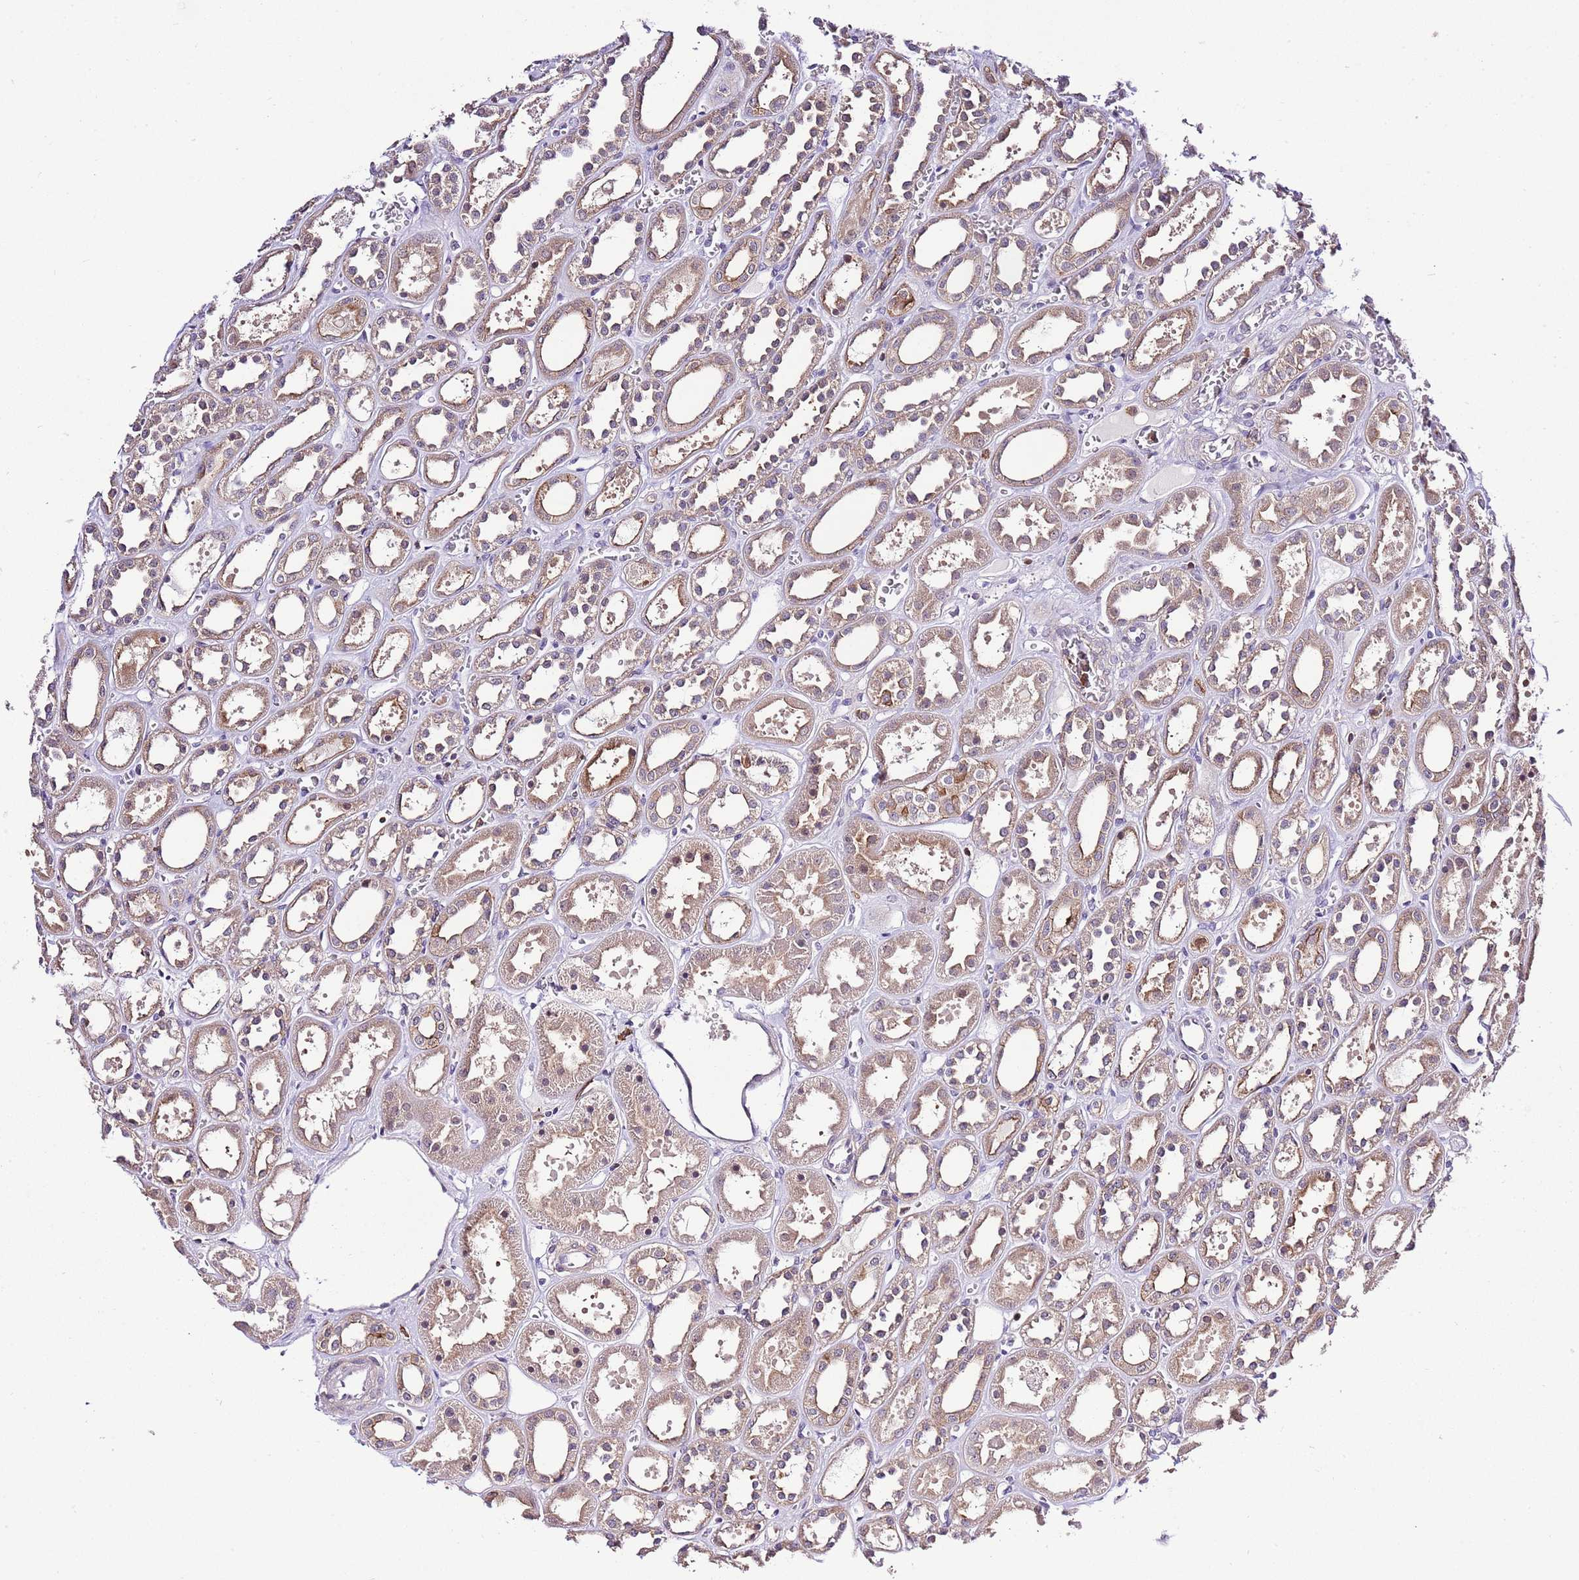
{"staining": {"intensity": "weak", "quantity": ">75%", "location": "cytoplasmic/membranous"}, "tissue": "kidney", "cell_type": "Cells in glomeruli", "image_type": "normal", "snomed": [{"axis": "morphology", "description": "Normal tissue, NOS"}, {"axis": "topography", "description": "Kidney"}], "caption": "A micrograph of human kidney stained for a protein shows weak cytoplasmic/membranous brown staining in cells in glomeruli.", "gene": "EFHD1", "patient": {"sex": "female", "age": 41}}